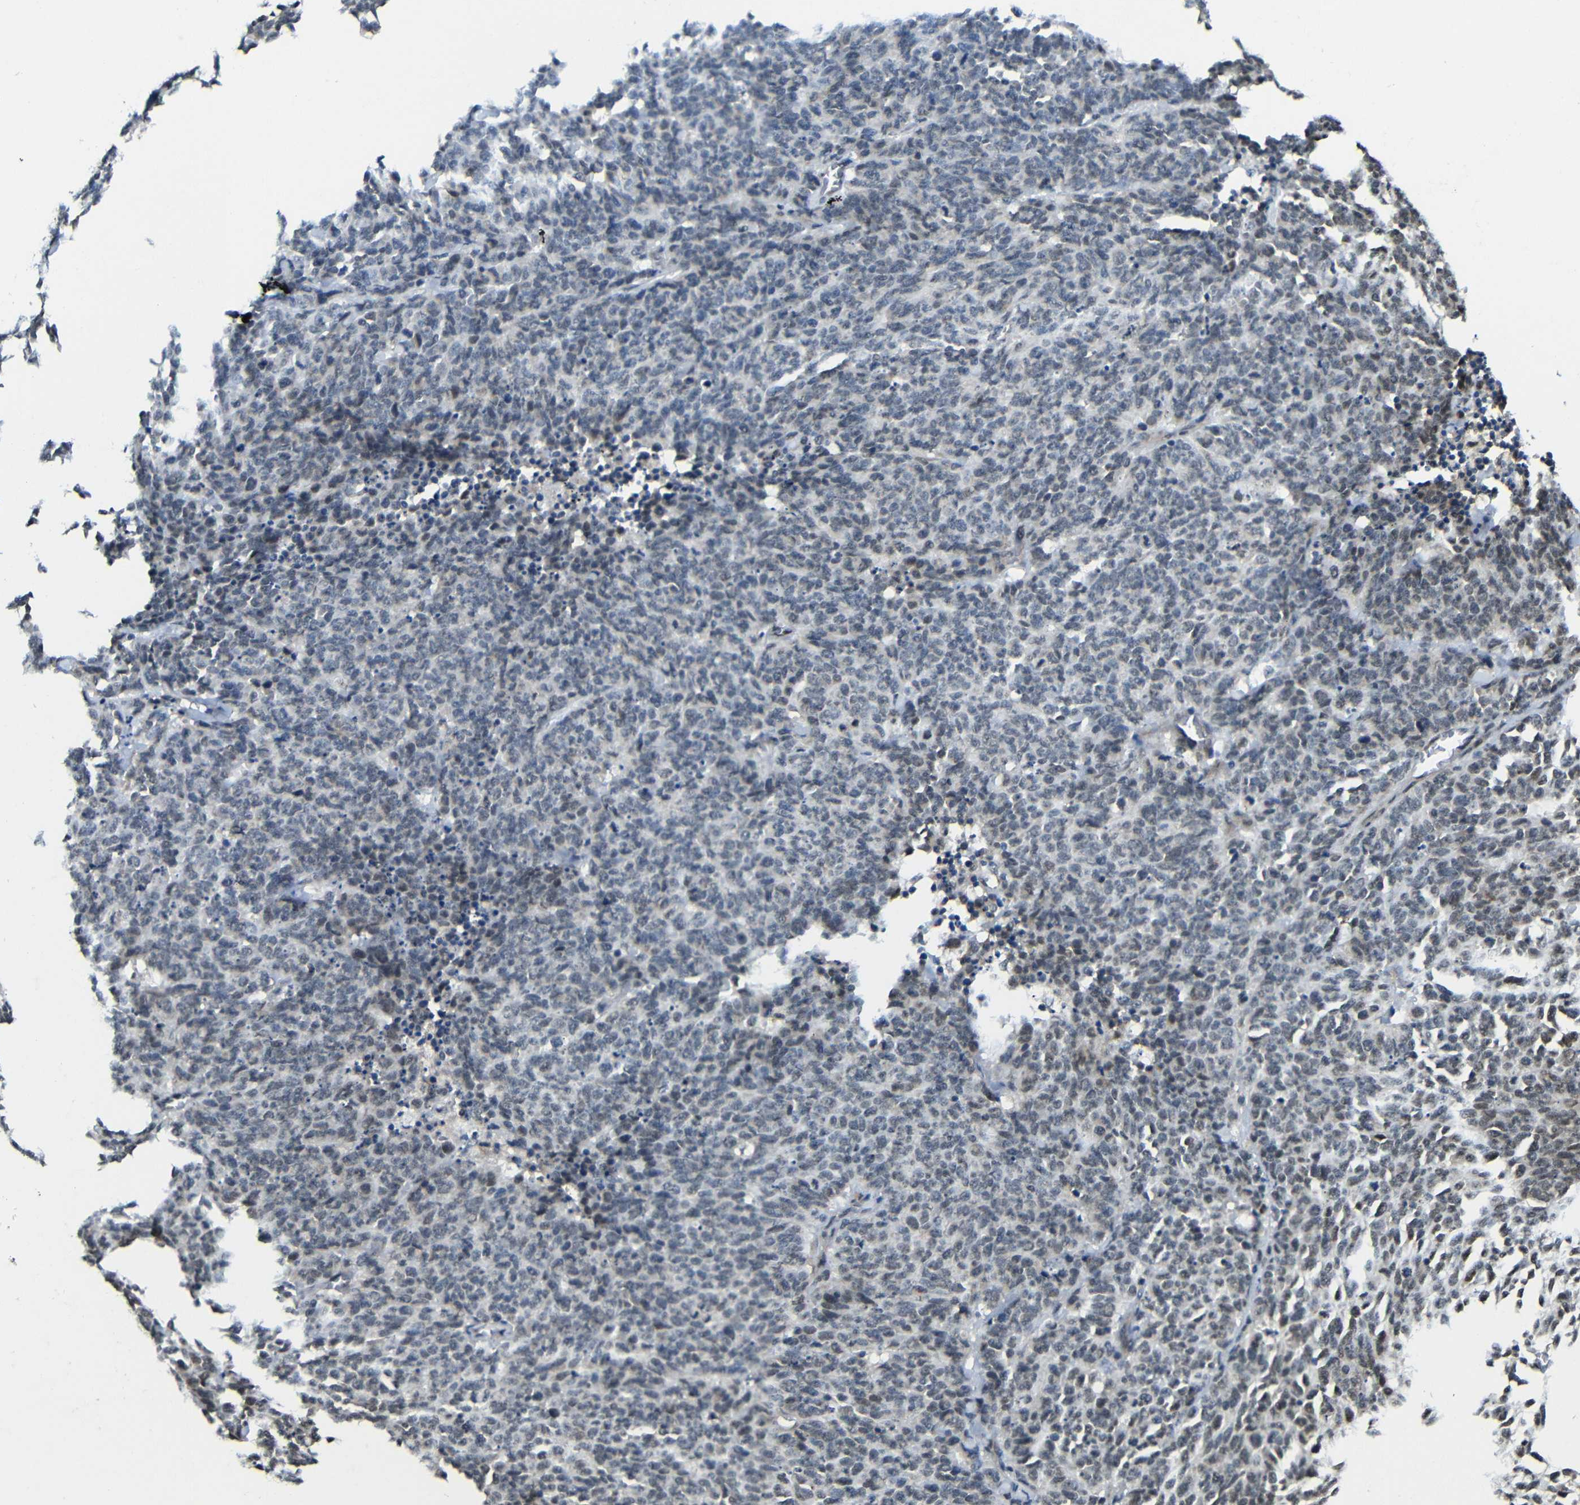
{"staining": {"intensity": "weak", "quantity": ">75%", "location": "cytoplasmic/membranous"}, "tissue": "lung cancer", "cell_type": "Tumor cells", "image_type": "cancer", "snomed": [{"axis": "morphology", "description": "Neoplasm, malignant, NOS"}, {"axis": "topography", "description": "Lung"}], "caption": "Human lung malignant neoplasm stained with a protein marker displays weak staining in tumor cells.", "gene": "FAM172A", "patient": {"sex": "female", "age": 58}}